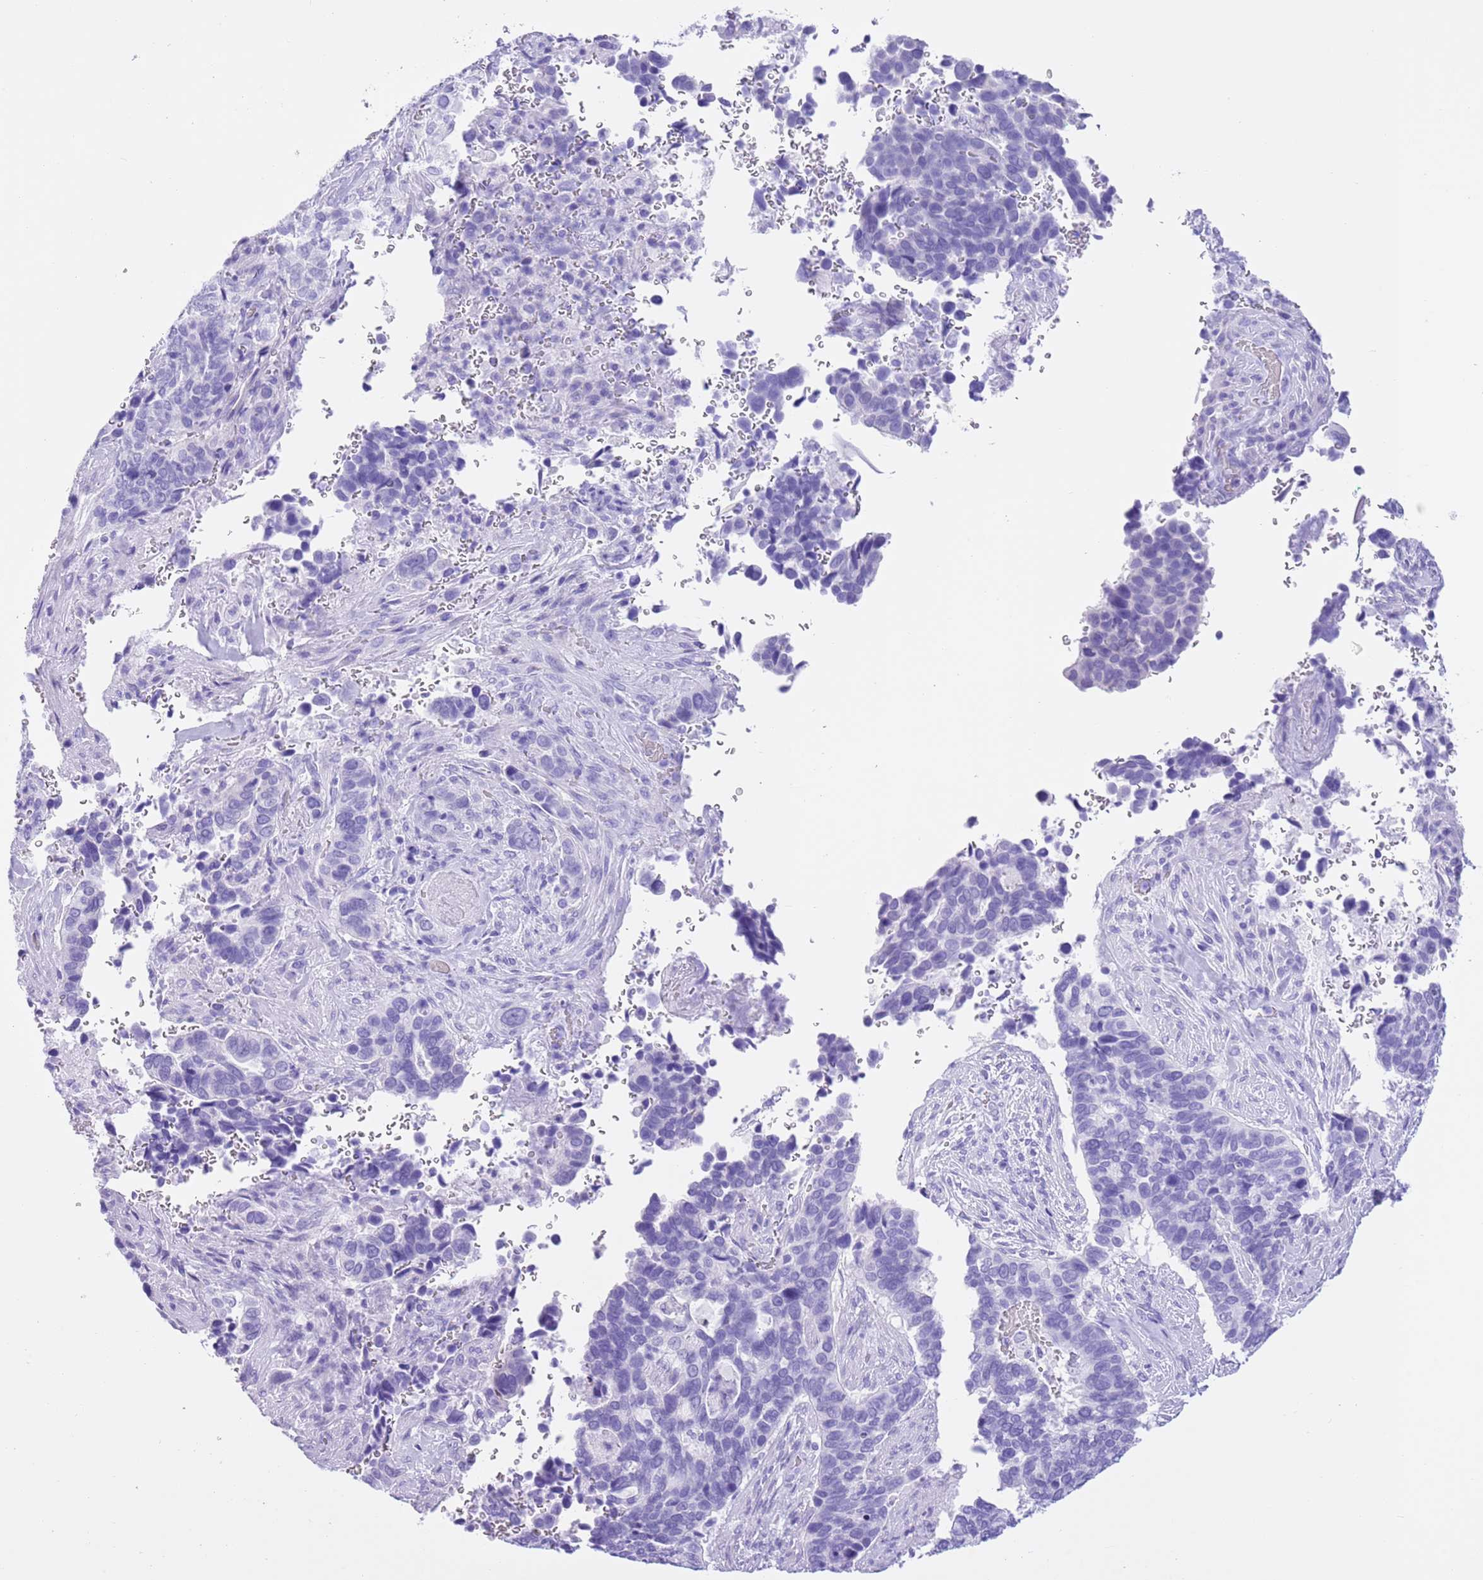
{"staining": {"intensity": "negative", "quantity": "none", "location": "none"}, "tissue": "cervical cancer", "cell_type": "Tumor cells", "image_type": "cancer", "snomed": [{"axis": "morphology", "description": "Squamous cell carcinoma, NOS"}, {"axis": "topography", "description": "Cervix"}], "caption": "There is no significant expression in tumor cells of cervical cancer.", "gene": "TMEM185B", "patient": {"sex": "female", "age": 38}}